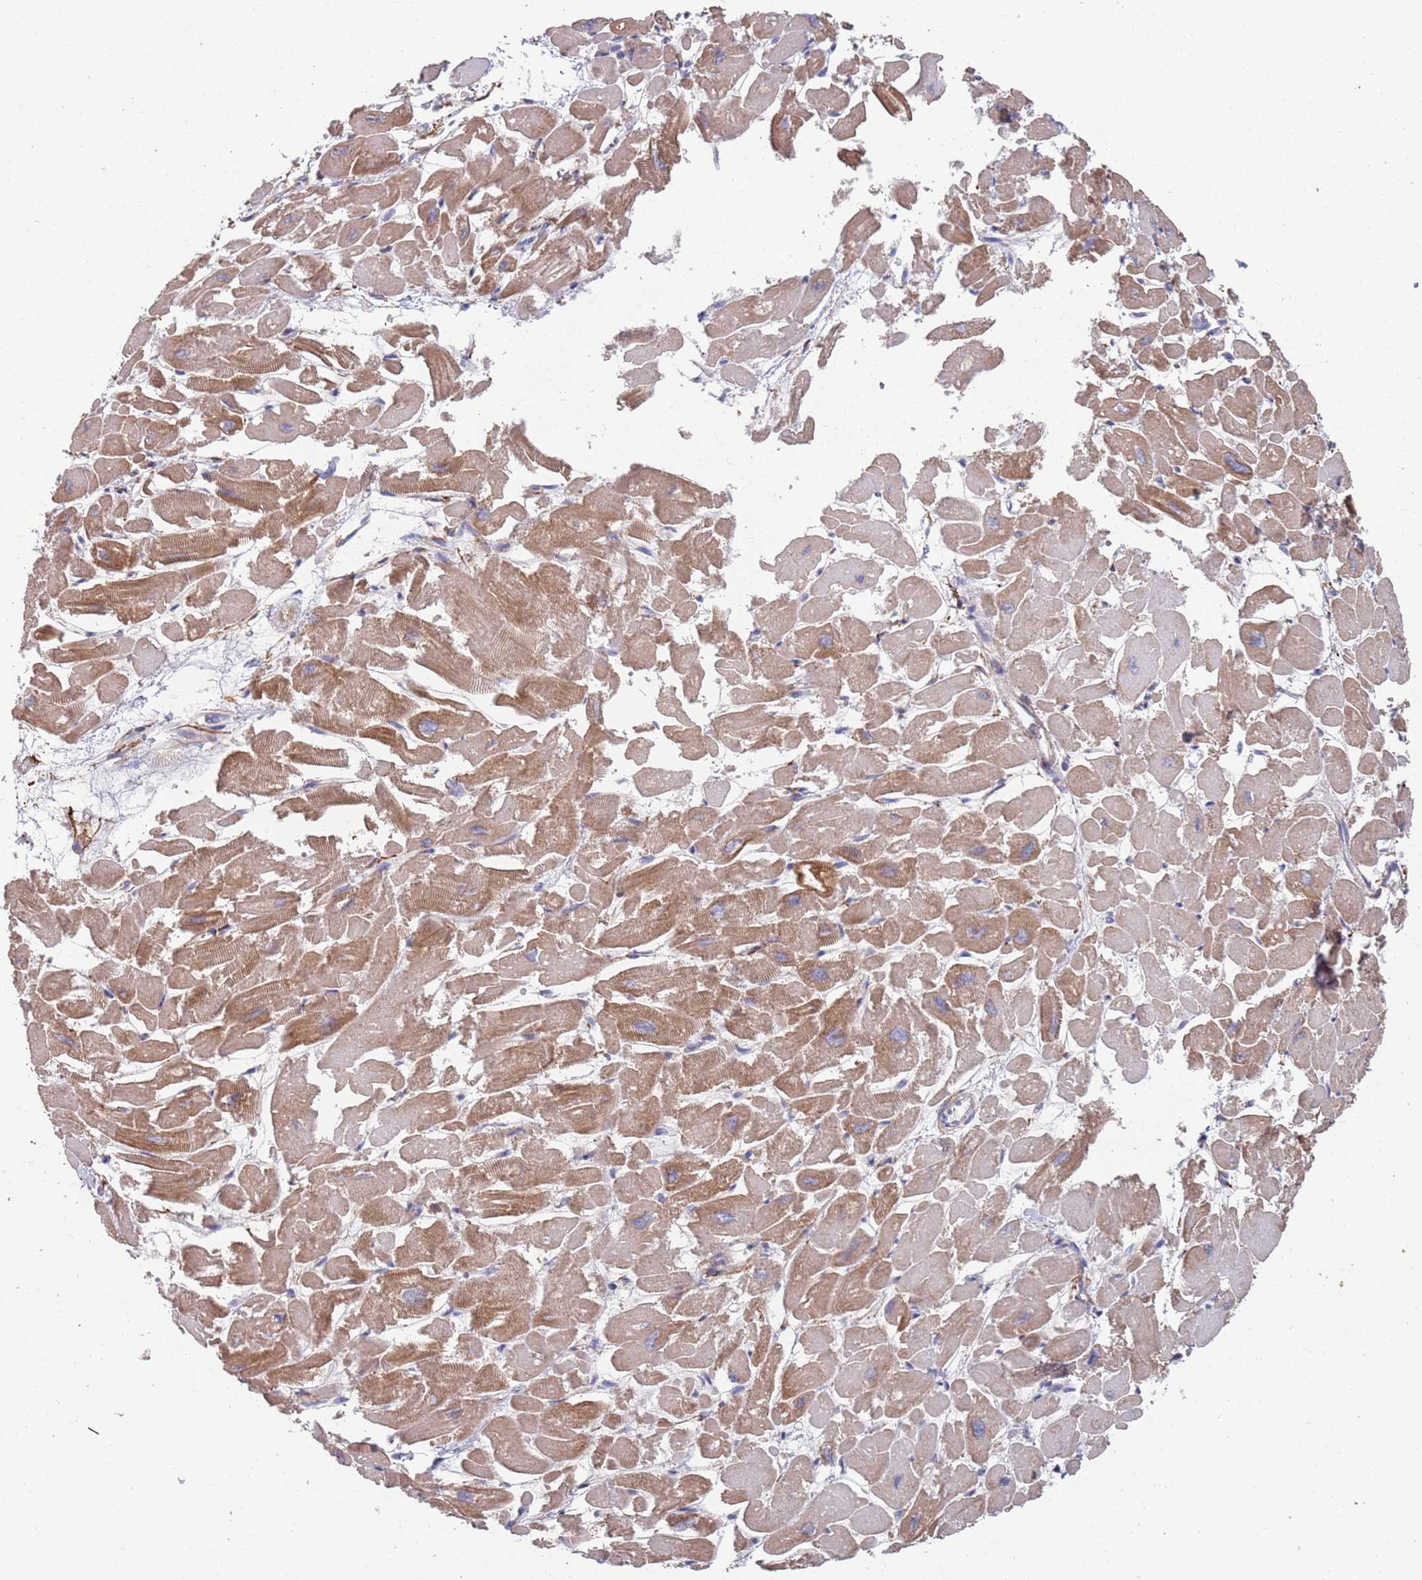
{"staining": {"intensity": "moderate", "quantity": ">75%", "location": "cytoplasmic/membranous"}, "tissue": "heart muscle", "cell_type": "Cardiomyocytes", "image_type": "normal", "snomed": [{"axis": "morphology", "description": "Normal tissue, NOS"}, {"axis": "topography", "description": "Heart"}], "caption": "This photomicrograph shows immunohistochemistry staining of benign heart muscle, with medium moderate cytoplasmic/membranous positivity in approximately >75% of cardiomyocytes.", "gene": "ANK2", "patient": {"sex": "male", "age": 54}}